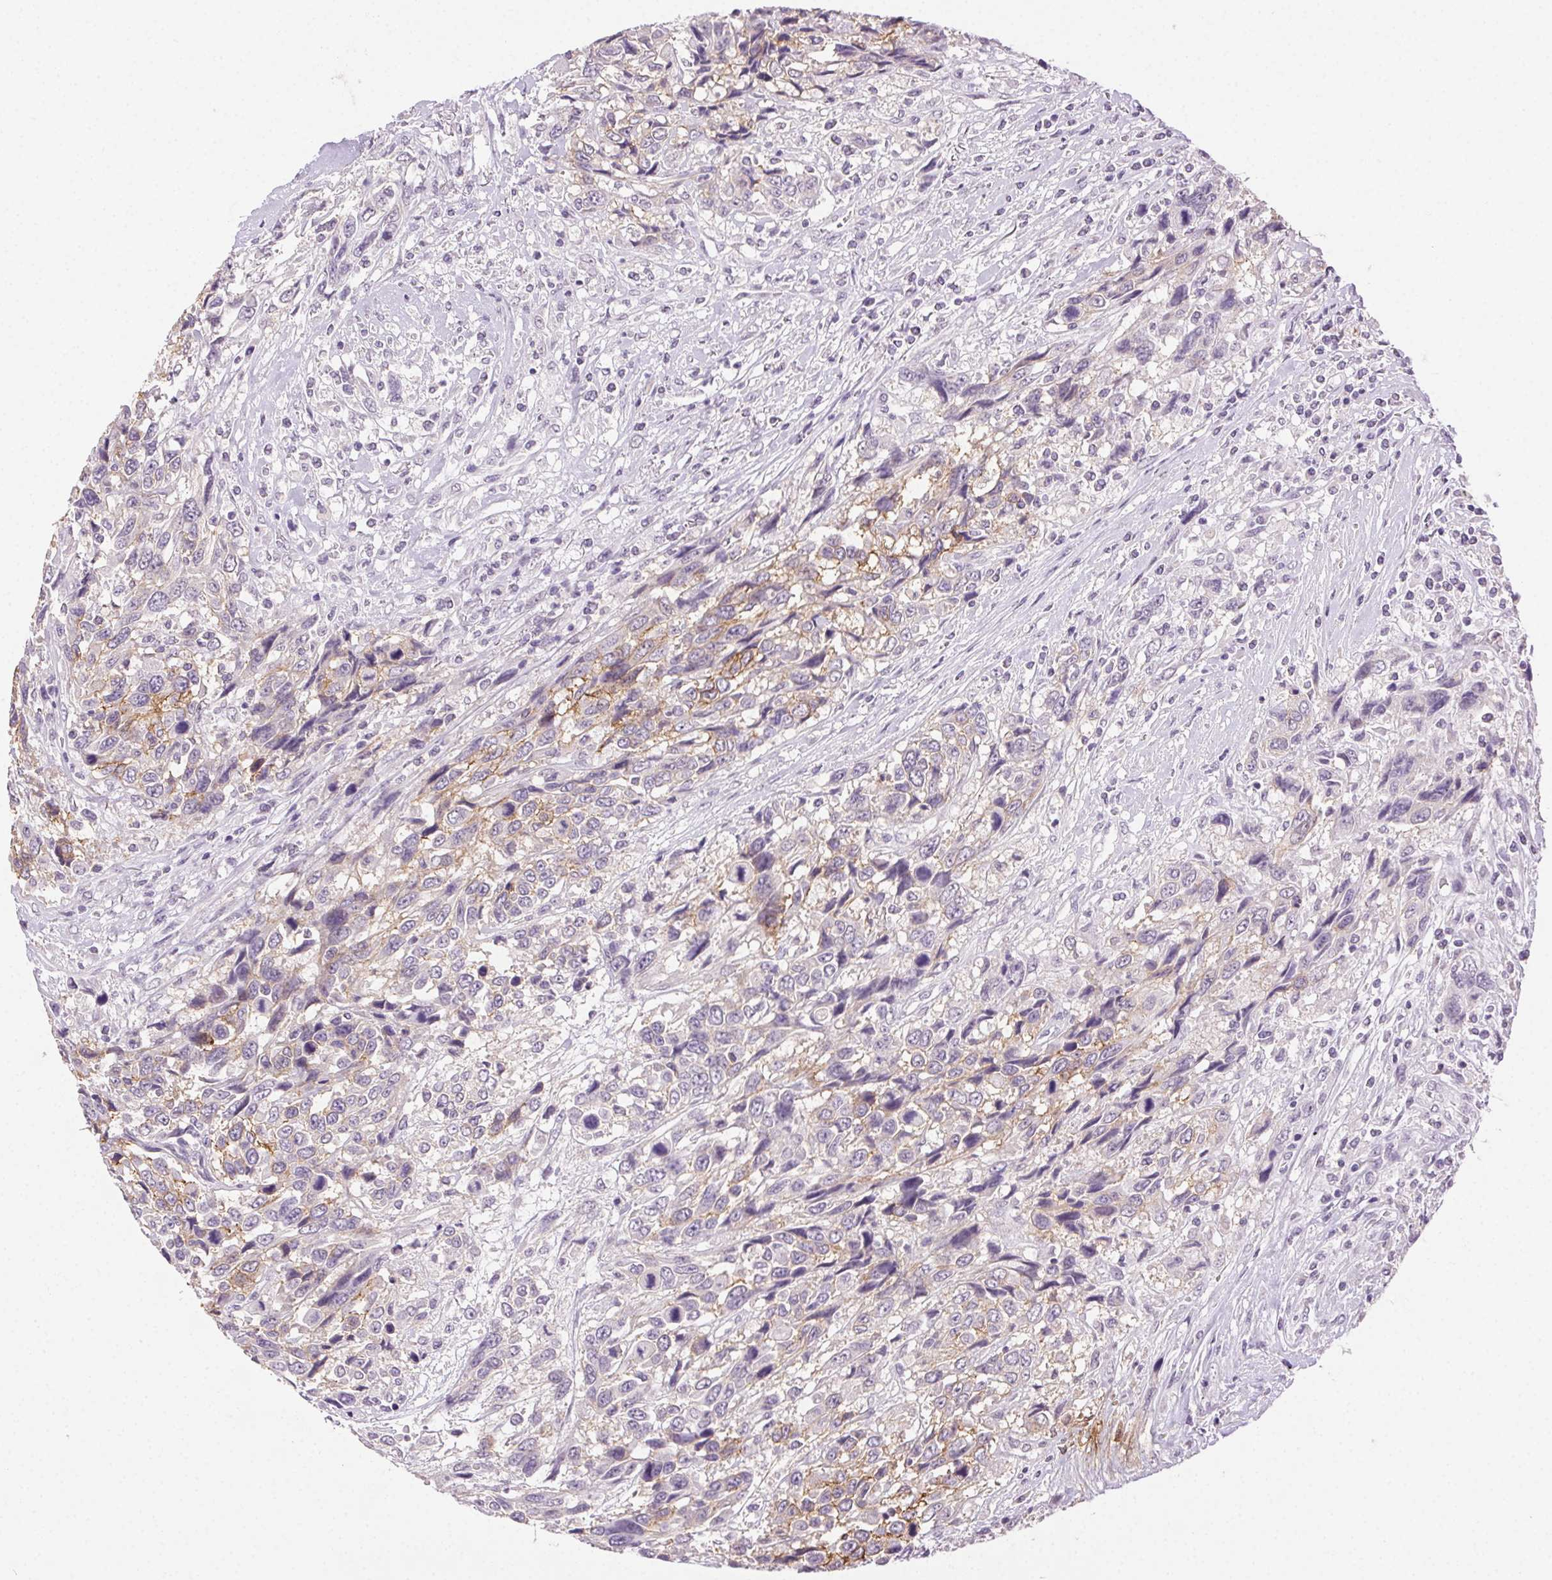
{"staining": {"intensity": "weak", "quantity": "<25%", "location": "cytoplasmic/membranous"}, "tissue": "urothelial cancer", "cell_type": "Tumor cells", "image_type": "cancer", "snomed": [{"axis": "morphology", "description": "Urothelial carcinoma, High grade"}, {"axis": "topography", "description": "Urinary bladder"}], "caption": "Photomicrograph shows no protein positivity in tumor cells of high-grade urothelial carcinoma tissue.", "gene": "CLDN10", "patient": {"sex": "female", "age": 70}}